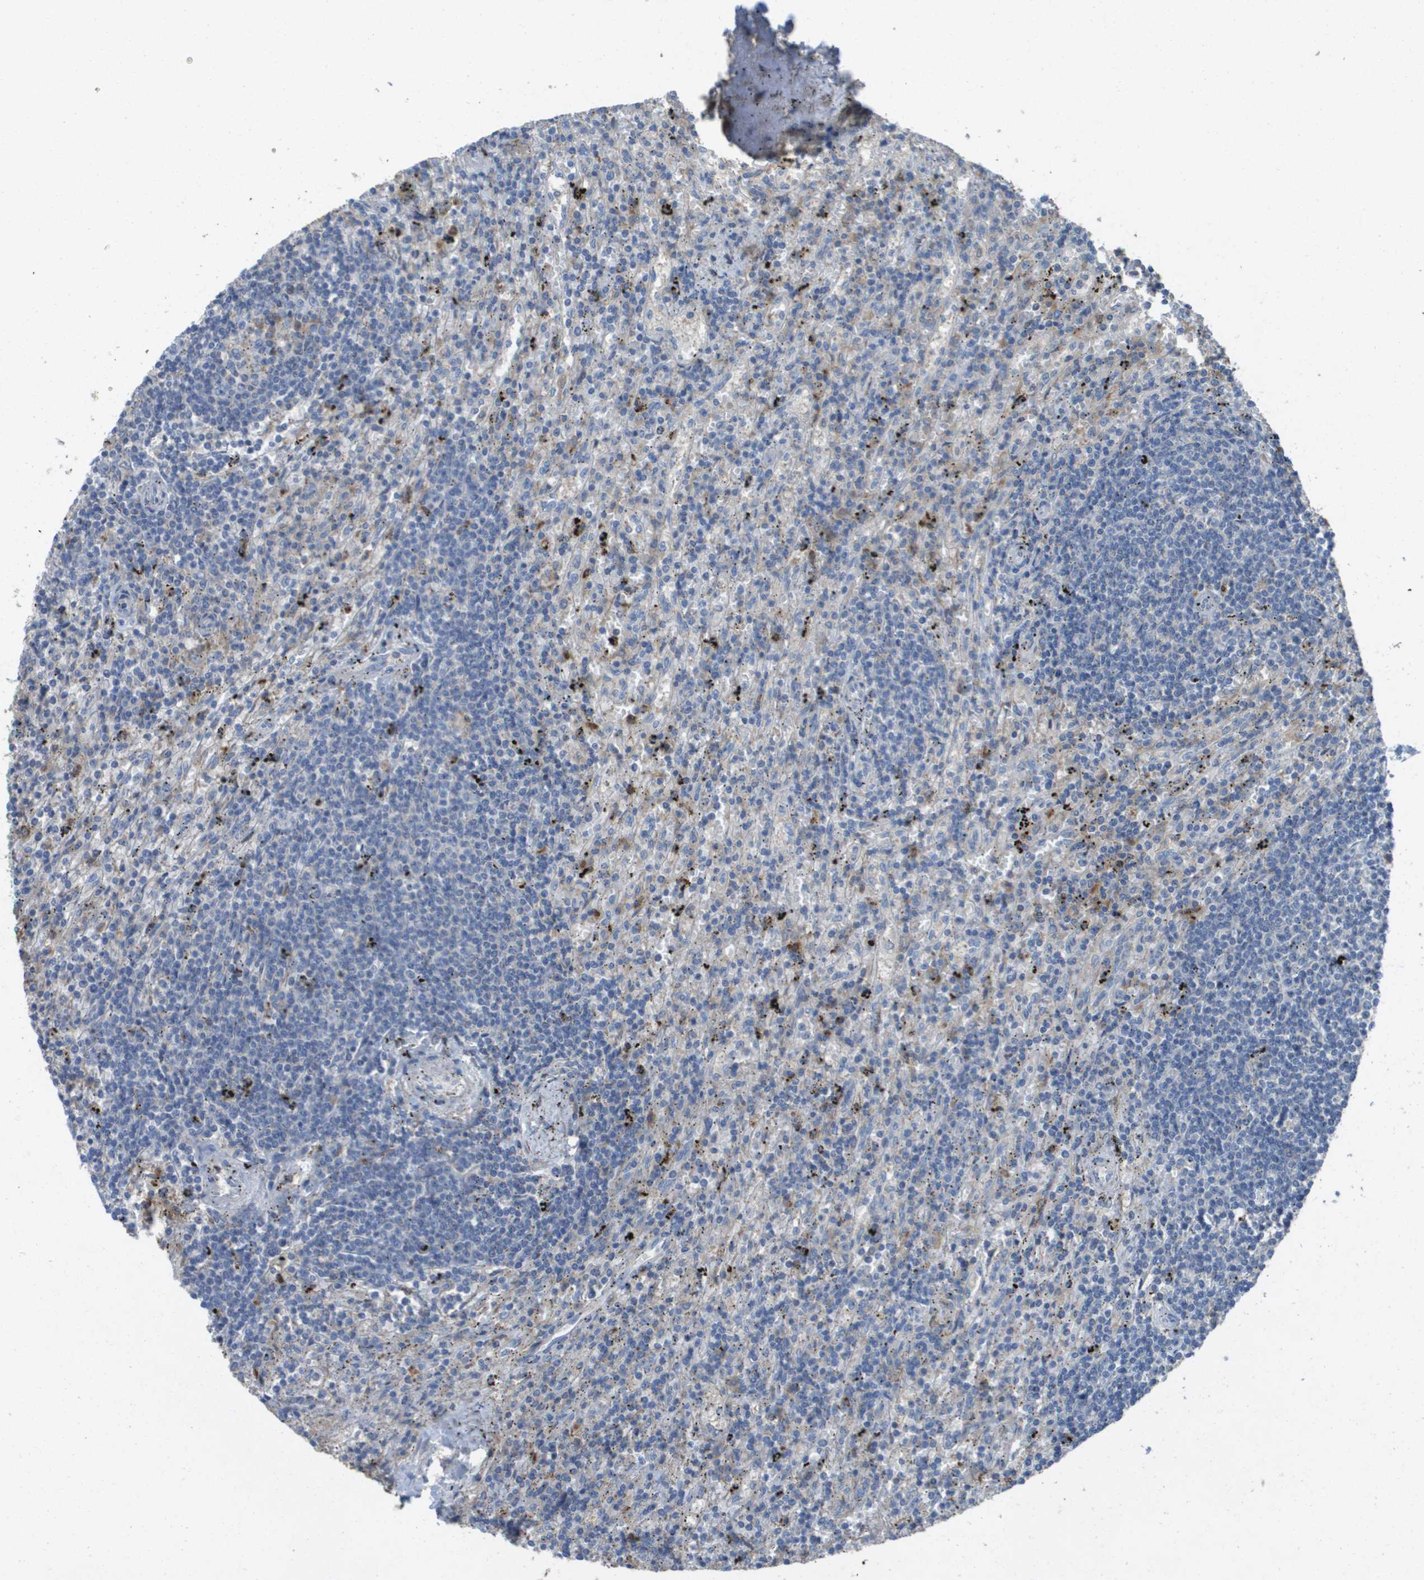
{"staining": {"intensity": "negative", "quantity": "none", "location": "none"}, "tissue": "lymphoma", "cell_type": "Tumor cells", "image_type": "cancer", "snomed": [{"axis": "morphology", "description": "Malignant lymphoma, non-Hodgkin's type, Low grade"}, {"axis": "topography", "description": "Spleen"}], "caption": "Low-grade malignant lymphoma, non-Hodgkin's type was stained to show a protein in brown. There is no significant staining in tumor cells.", "gene": "CLCA4", "patient": {"sex": "male", "age": 76}}